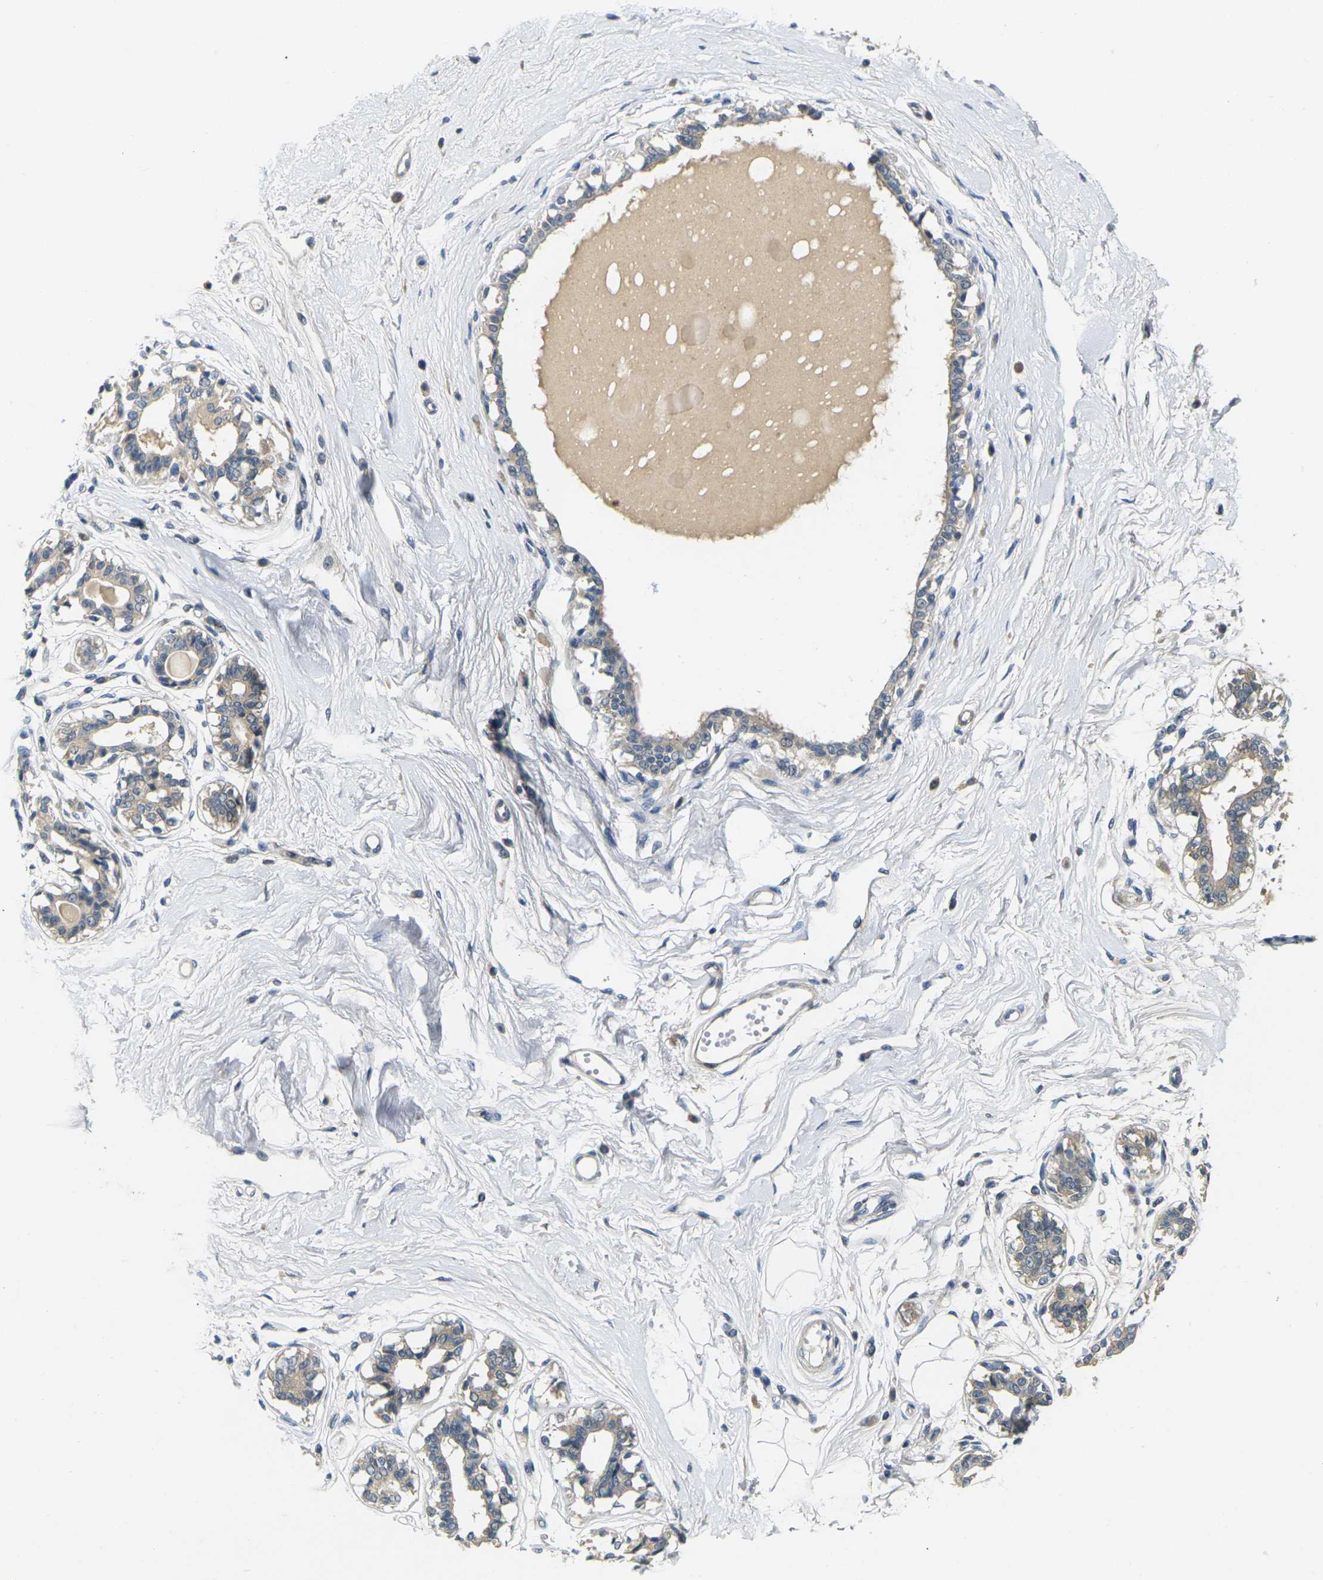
{"staining": {"intensity": "negative", "quantity": "none", "location": "none"}, "tissue": "breast", "cell_type": "Adipocytes", "image_type": "normal", "snomed": [{"axis": "morphology", "description": "Normal tissue, NOS"}, {"axis": "topography", "description": "Breast"}], "caption": "There is no significant expression in adipocytes of breast. Brightfield microscopy of IHC stained with DAB (brown) and hematoxylin (blue), captured at high magnification.", "gene": "SHISAL2B", "patient": {"sex": "female", "age": 45}}